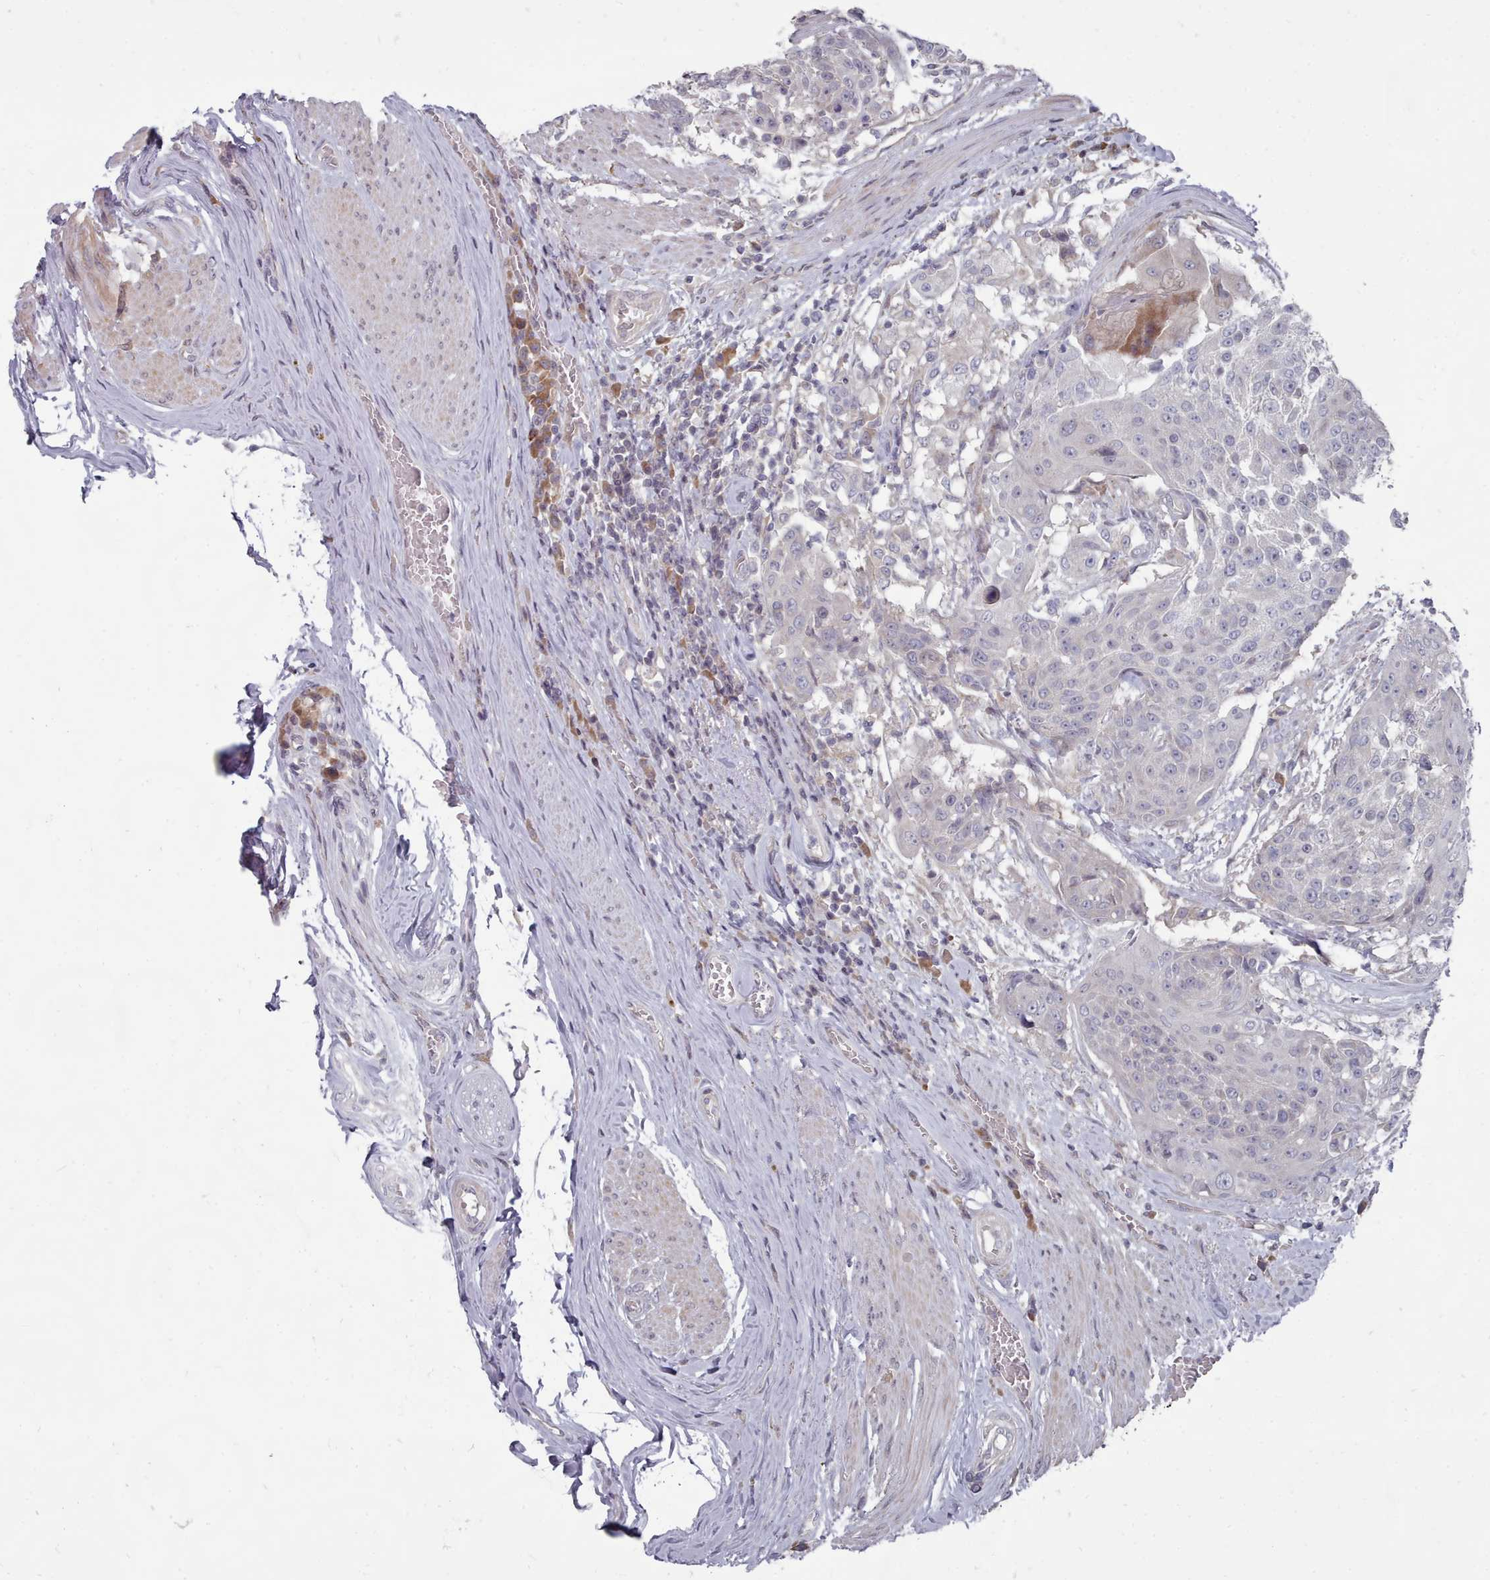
{"staining": {"intensity": "negative", "quantity": "none", "location": "none"}, "tissue": "urothelial cancer", "cell_type": "Tumor cells", "image_type": "cancer", "snomed": [{"axis": "morphology", "description": "Urothelial carcinoma, High grade"}, {"axis": "topography", "description": "Urinary bladder"}], "caption": "Immunohistochemistry histopathology image of urothelial carcinoma (high-grade) stained for a protein (brown), which exhibits no positivity in tumor cells.", "gene": "ACKR3", "patient": {"sex": "female", "age": 63}}